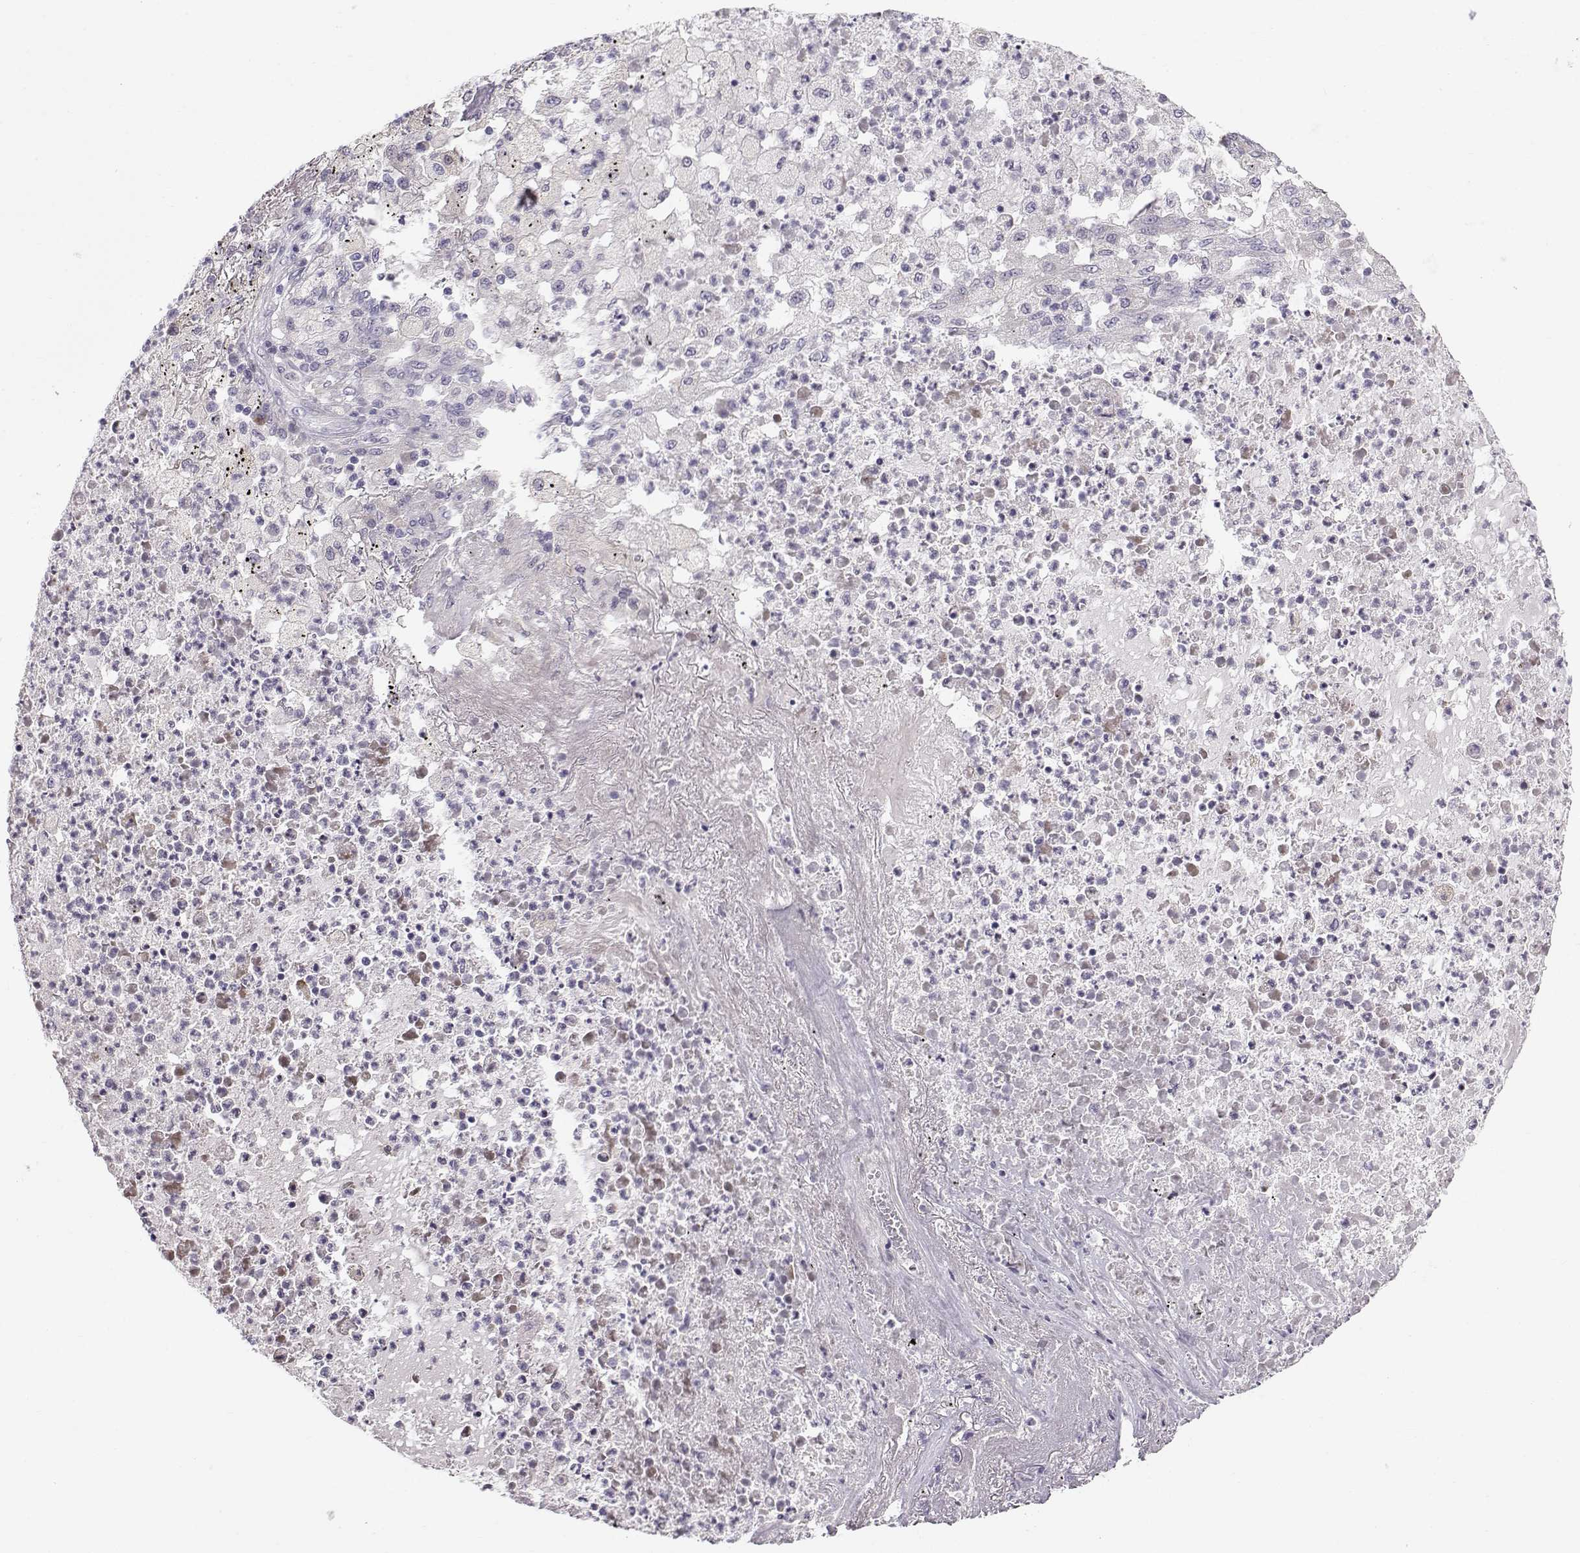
{"staining": {"intensity": "negative", "quantity": "none", "location": "none"}, "tissue": "lung cancer", "cell_type": "Tumor cells", "image_type": "cancer", "snomed": [{"axis": "morphology", "description": "Adenocarcinoma, NOS"}, {"axis": "topography", "description": "Lung"}], "caption": "Tumor cells are negative for brown protein staining in lung cancer (adenocarcinoma). The staining is performed using DAB (3,3'-diaminobenzidine) brown chromogen with nuclei counter-stained in using hematoxylin.", "gene": "ACSL6", "patient": {"sex": "female", "age": 73}}